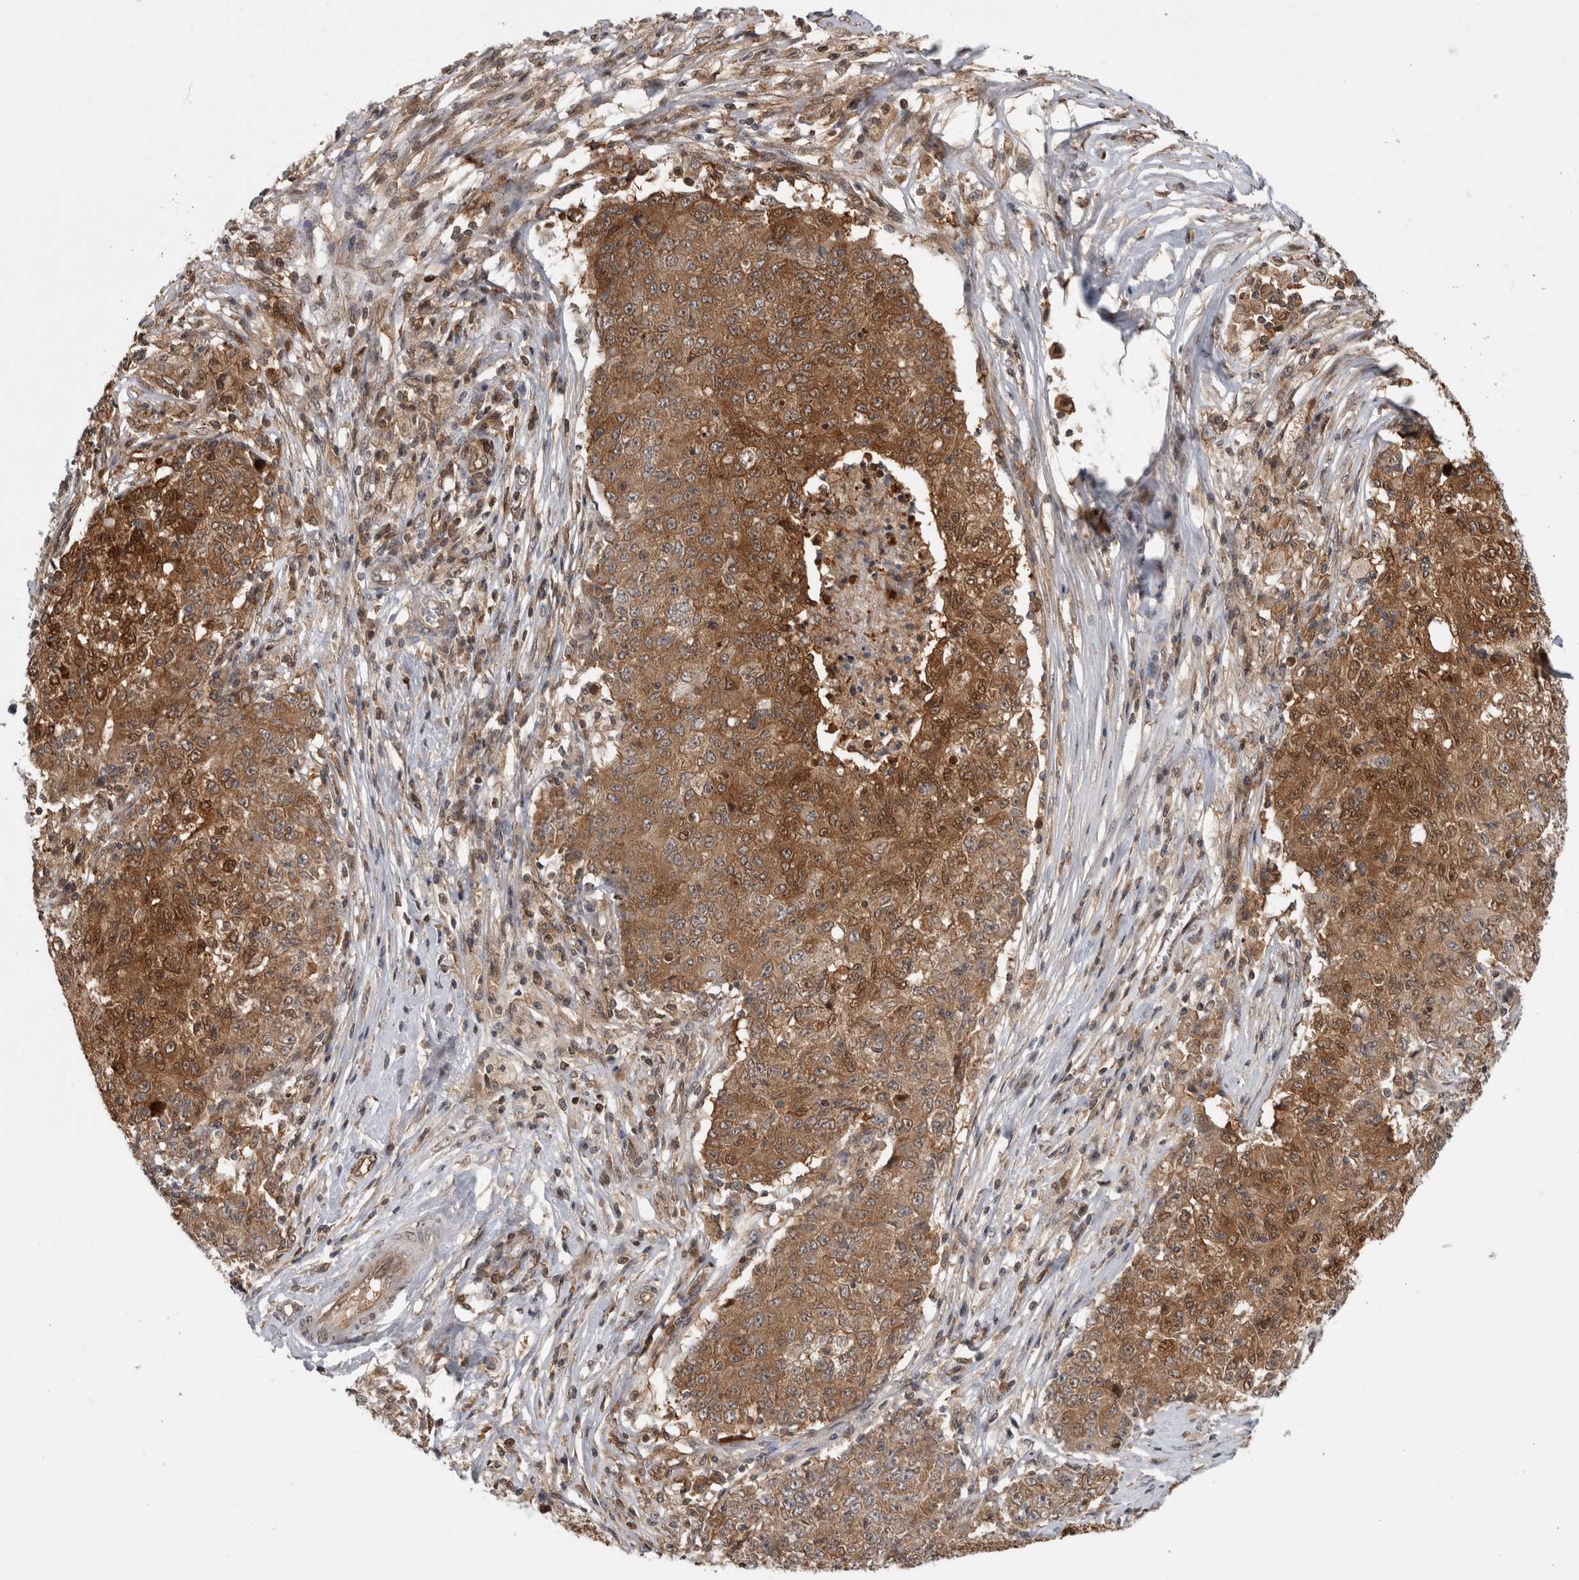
{"staining": {"intensity": "moderate", "quantity": ">75%", "location": "cytoplasmic/membranous,nuclear"}, "tissue": "ovarian cancer", "cell_type": "Tumor cells", "image_type": "cancer", "snomed": [{"axis": "morphology", "description": "Carcinoma, endometroid"}, {"axis": "topography", "description": "Ovary"}], "caption": "Protein expression analysis of endometroid carcinoma (ovarian) shows moderate cytoplasmic/membranous and nuclear positivity in about >75% of tumor cells.", "gene": "ASTN2", "patient": {"sex": "female", "age": 42}}